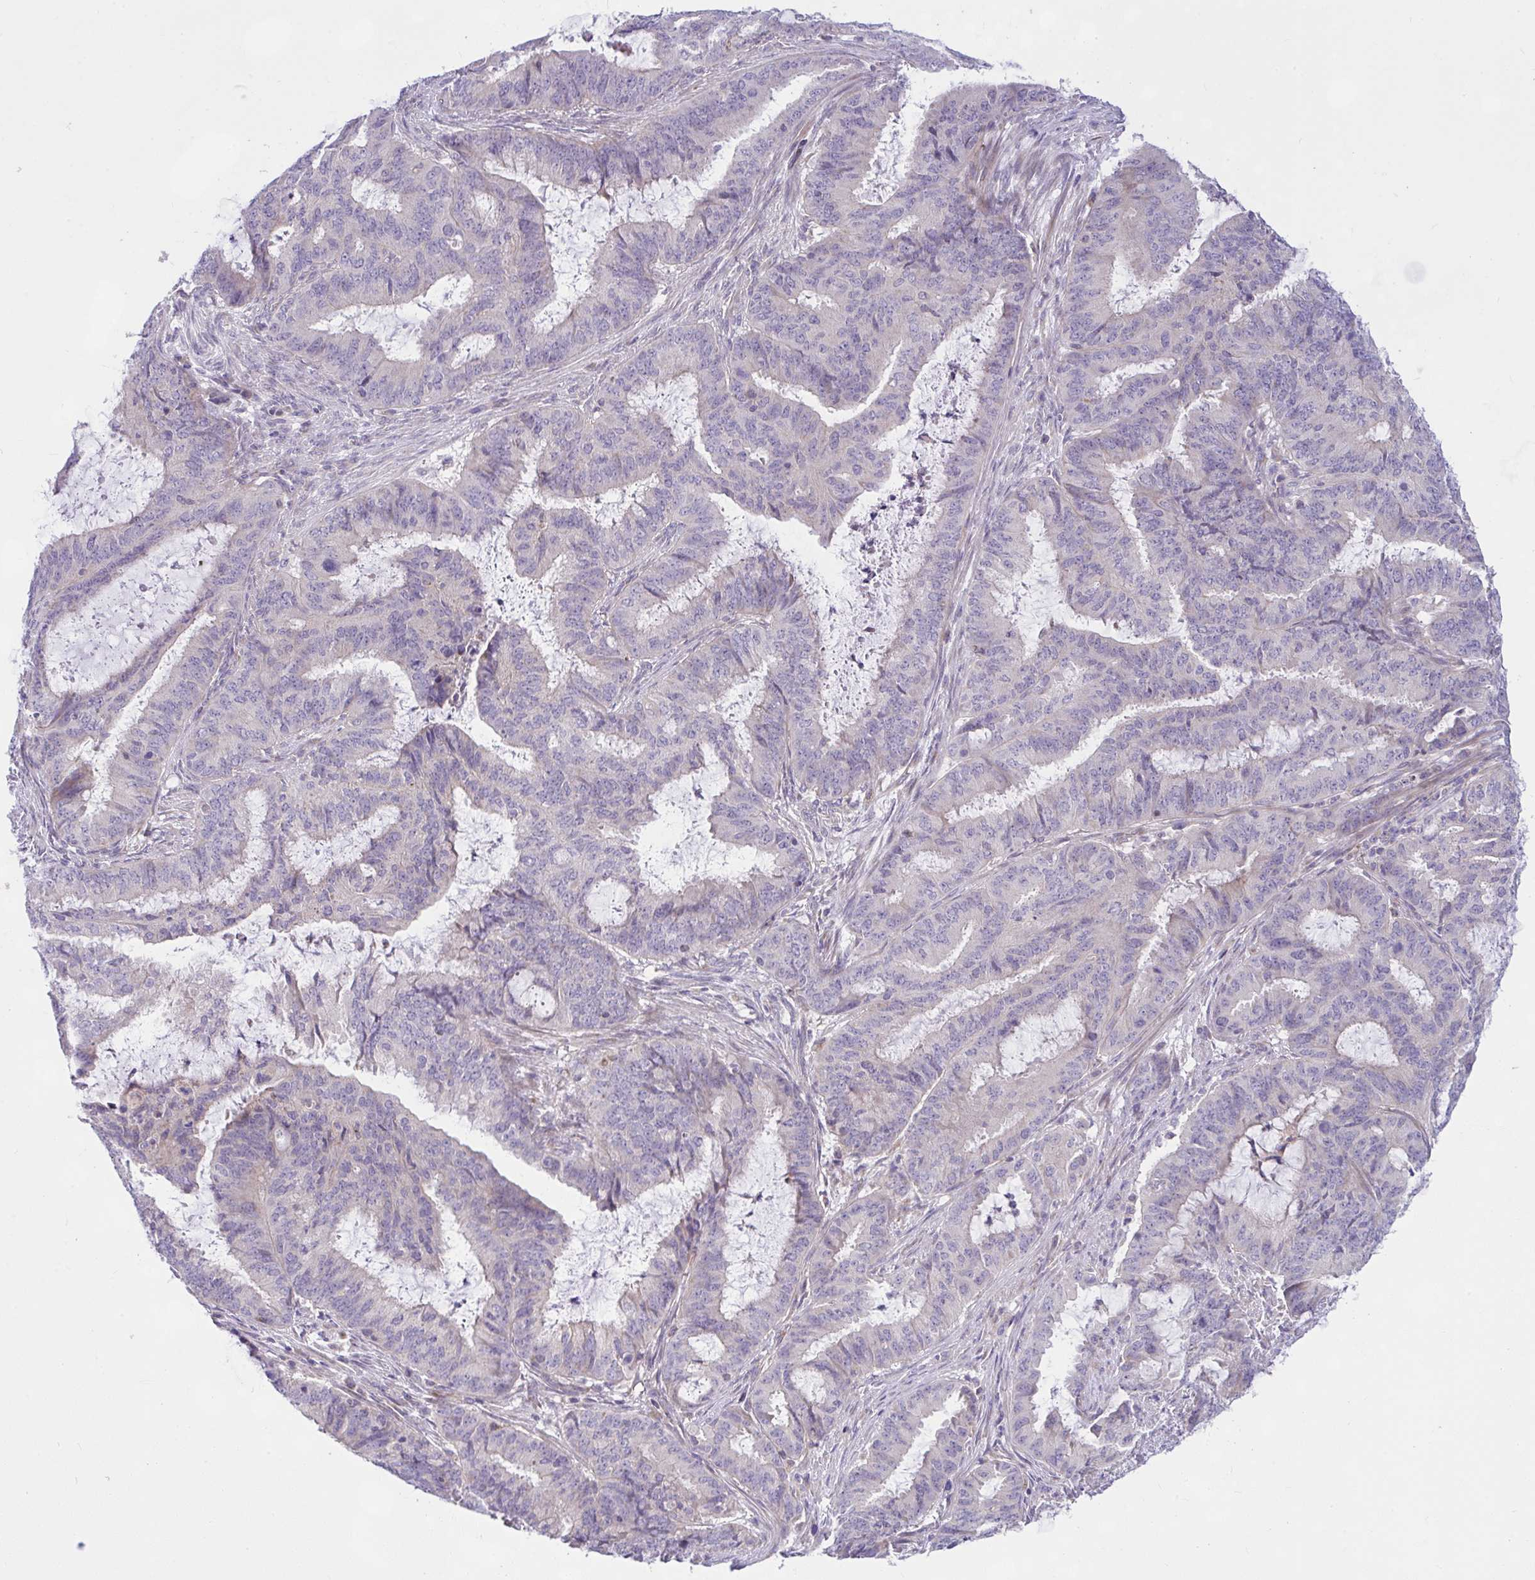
{"staining": {"intensity": "negative", "quantity": "none", "location": "none"}, "tissue": "endometrial cancer", "cell_type": "Tumor cells", "image_type": "cancer", "snomed": [{"axis": "morphology", "description": "Adenocarcinoma, NOS"}, {"axis": "topography", "description": "Endometrium"}], "caption": "An image of human endometrial adenocarcinoma is negative for staining in tumor cells. Brightfield microscopy of immunohistochemistry stained with DAB (brown) and hematoxylin (blue), captured at high magnification.", "gene": "CEP63", "patient": {"sex": "female", "age": 51}}